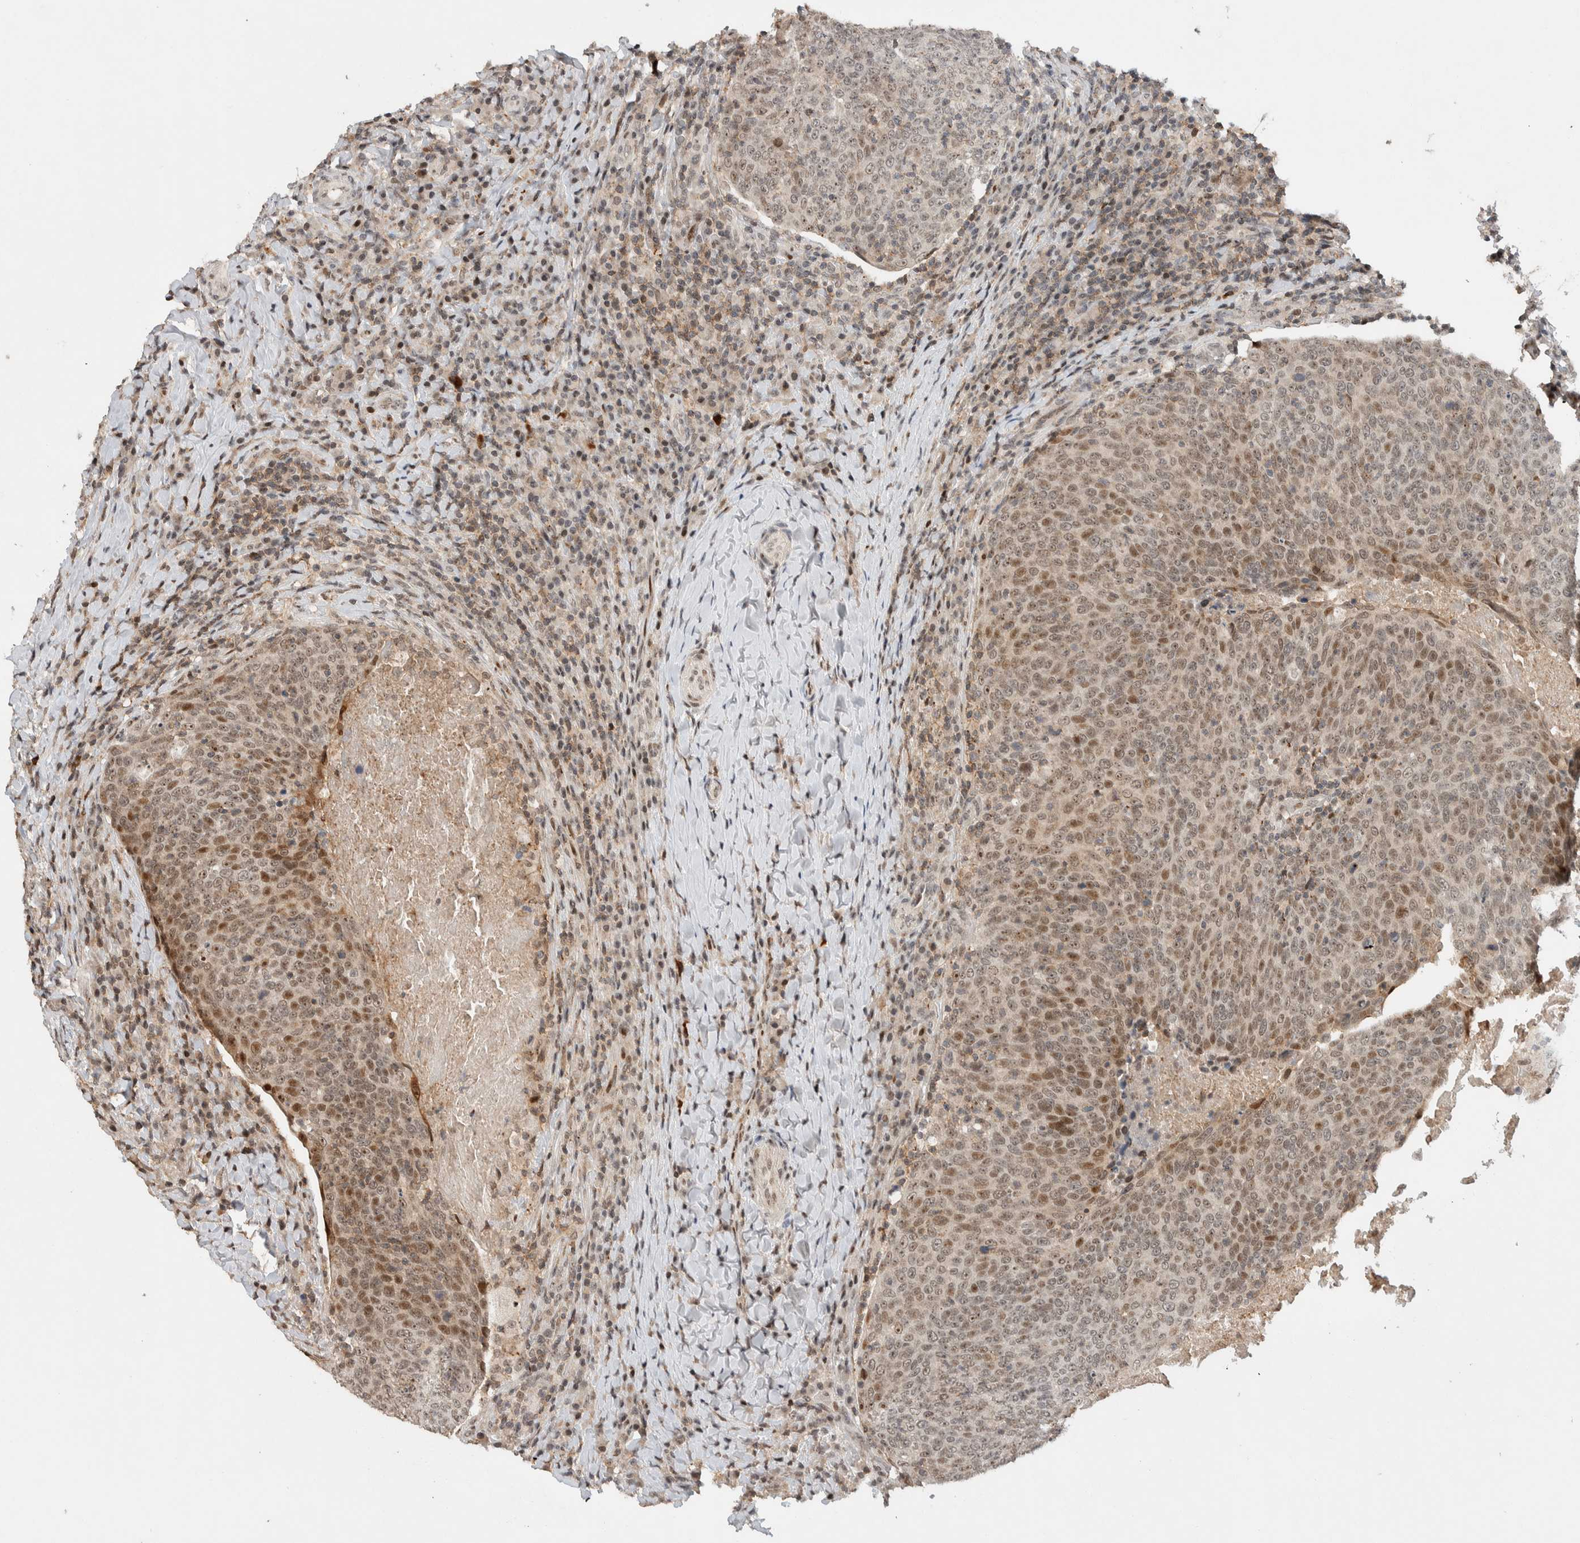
{"staining": {"intensity": "moderate", "quantity": "25%-75%", "location": "nuclear"}, "tissue": "head and neck cancer", "cell_type": "Tumor cells", "image_type": "cancer", "snomed": [{"axis": "morphology", "description": "Squamous cell carcinoma, NOS"}, {"axis": "morphology", "description": "Squamous cell carcinoma, metastatic, NOS"}, {"axis": "topography", "description": "Lymph node"}, {"axis": "topography", "description": "Head-Neck"}], "caption": "This is a histology image of immunohistochemistry staining of head and neck squamous cell carcinoma, which shows moderate positivity in the nuclear of tumor cells.", "gene": "ZNF521", "patient": {"sex": "male", "age": 62}}